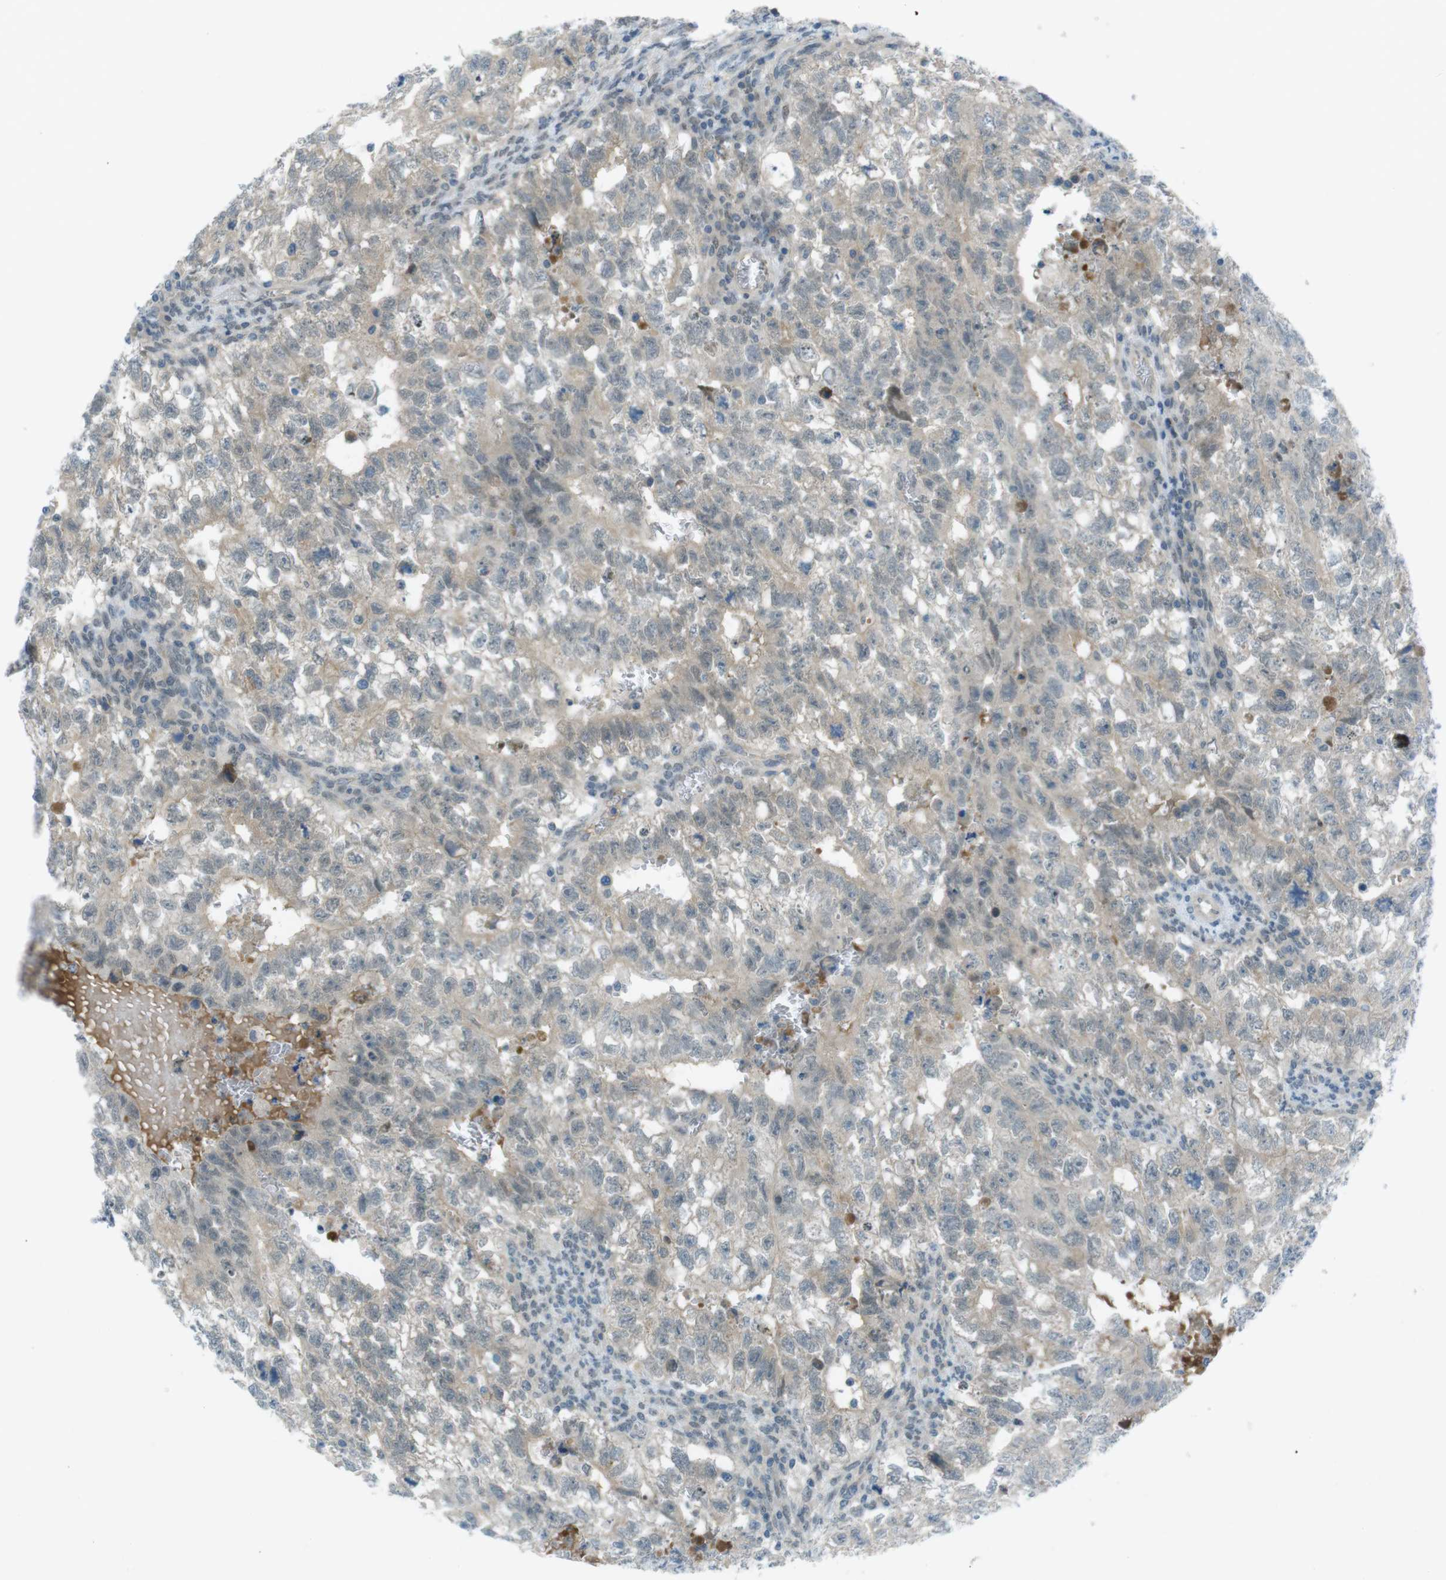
{"staining": {"intensity": "negative", "quantity": "none", "location": "none"}, "tissue": "testis cancer", "cell_type": "Tumor cells", "image_type": "cancer", "snomed": [{"axis": "morphology", "description": "Seminoma, NOS"}, {"axis": "morphology", "description": "Carcinoma, Embryonal, NOS"}, {"axis": "topography", "description": "Testis"}], "caption": "The immunohistochemistry histopathology image has no significant expression in tumor cells of testis embryonal carcinoma tissue.", "gene": "ZDHHC20", "patient": {"sex": "male", "age": 38}}